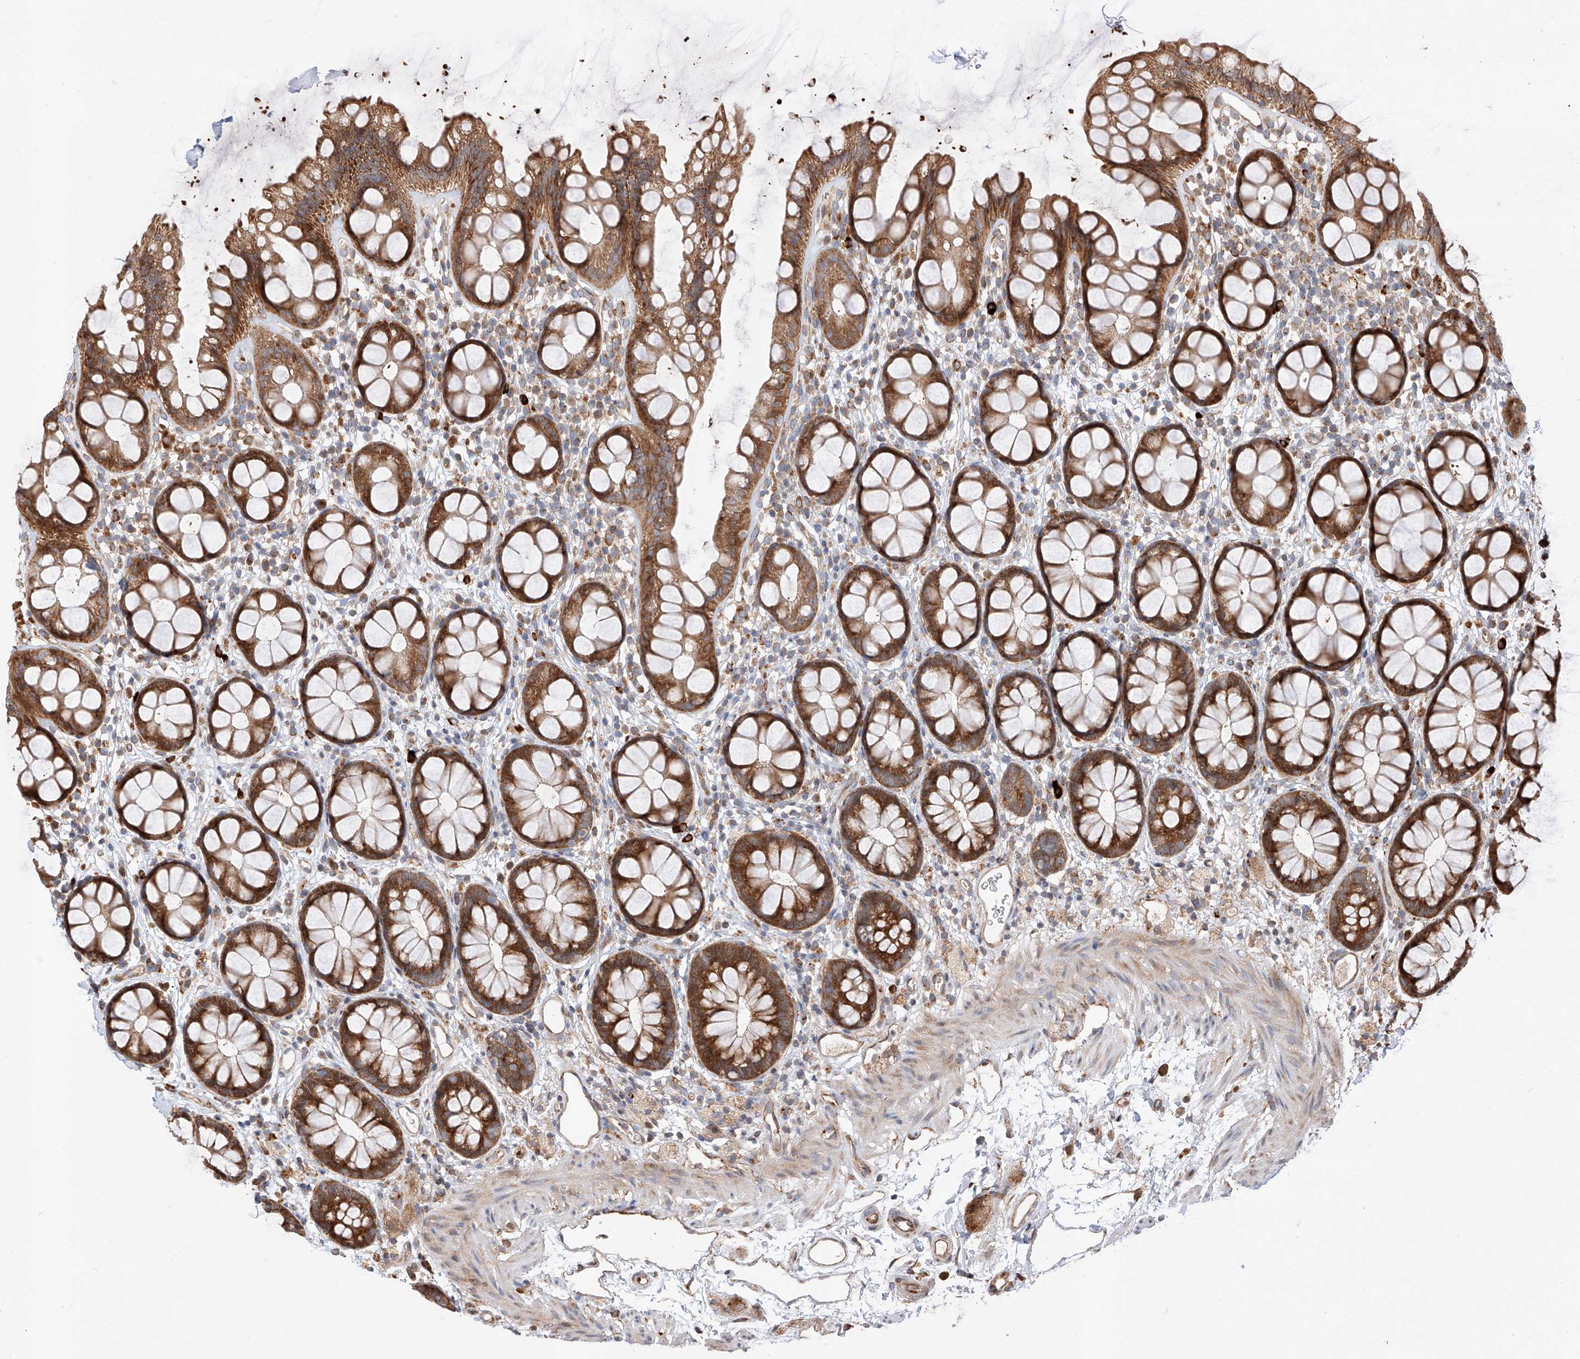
{"staining": {"intensity": "moderate", "quantity": ">75%", "location": "cytoplasmic/membranous"}, "tissue": "rectum", "cell_type": "Glandular cells", "image_type": "normal", "snomed": [{"axis": "morphology", "description": "Normal tissue, NOS"}, {"axis": "topography", "description": "Rectum"}], "caption": "Immunohistochemistry (IHC) image of unremarkable rectum: human rectum stained using immunohistochemistry displays medium levels of moderate protein expression localized specifically in the cytoplasmic/membranous of glandular cells, appearing as a cytoplasmic/membranous brown color.", "gene": "DIRAS3", "patient": {"sex": "female", "age": 65}}